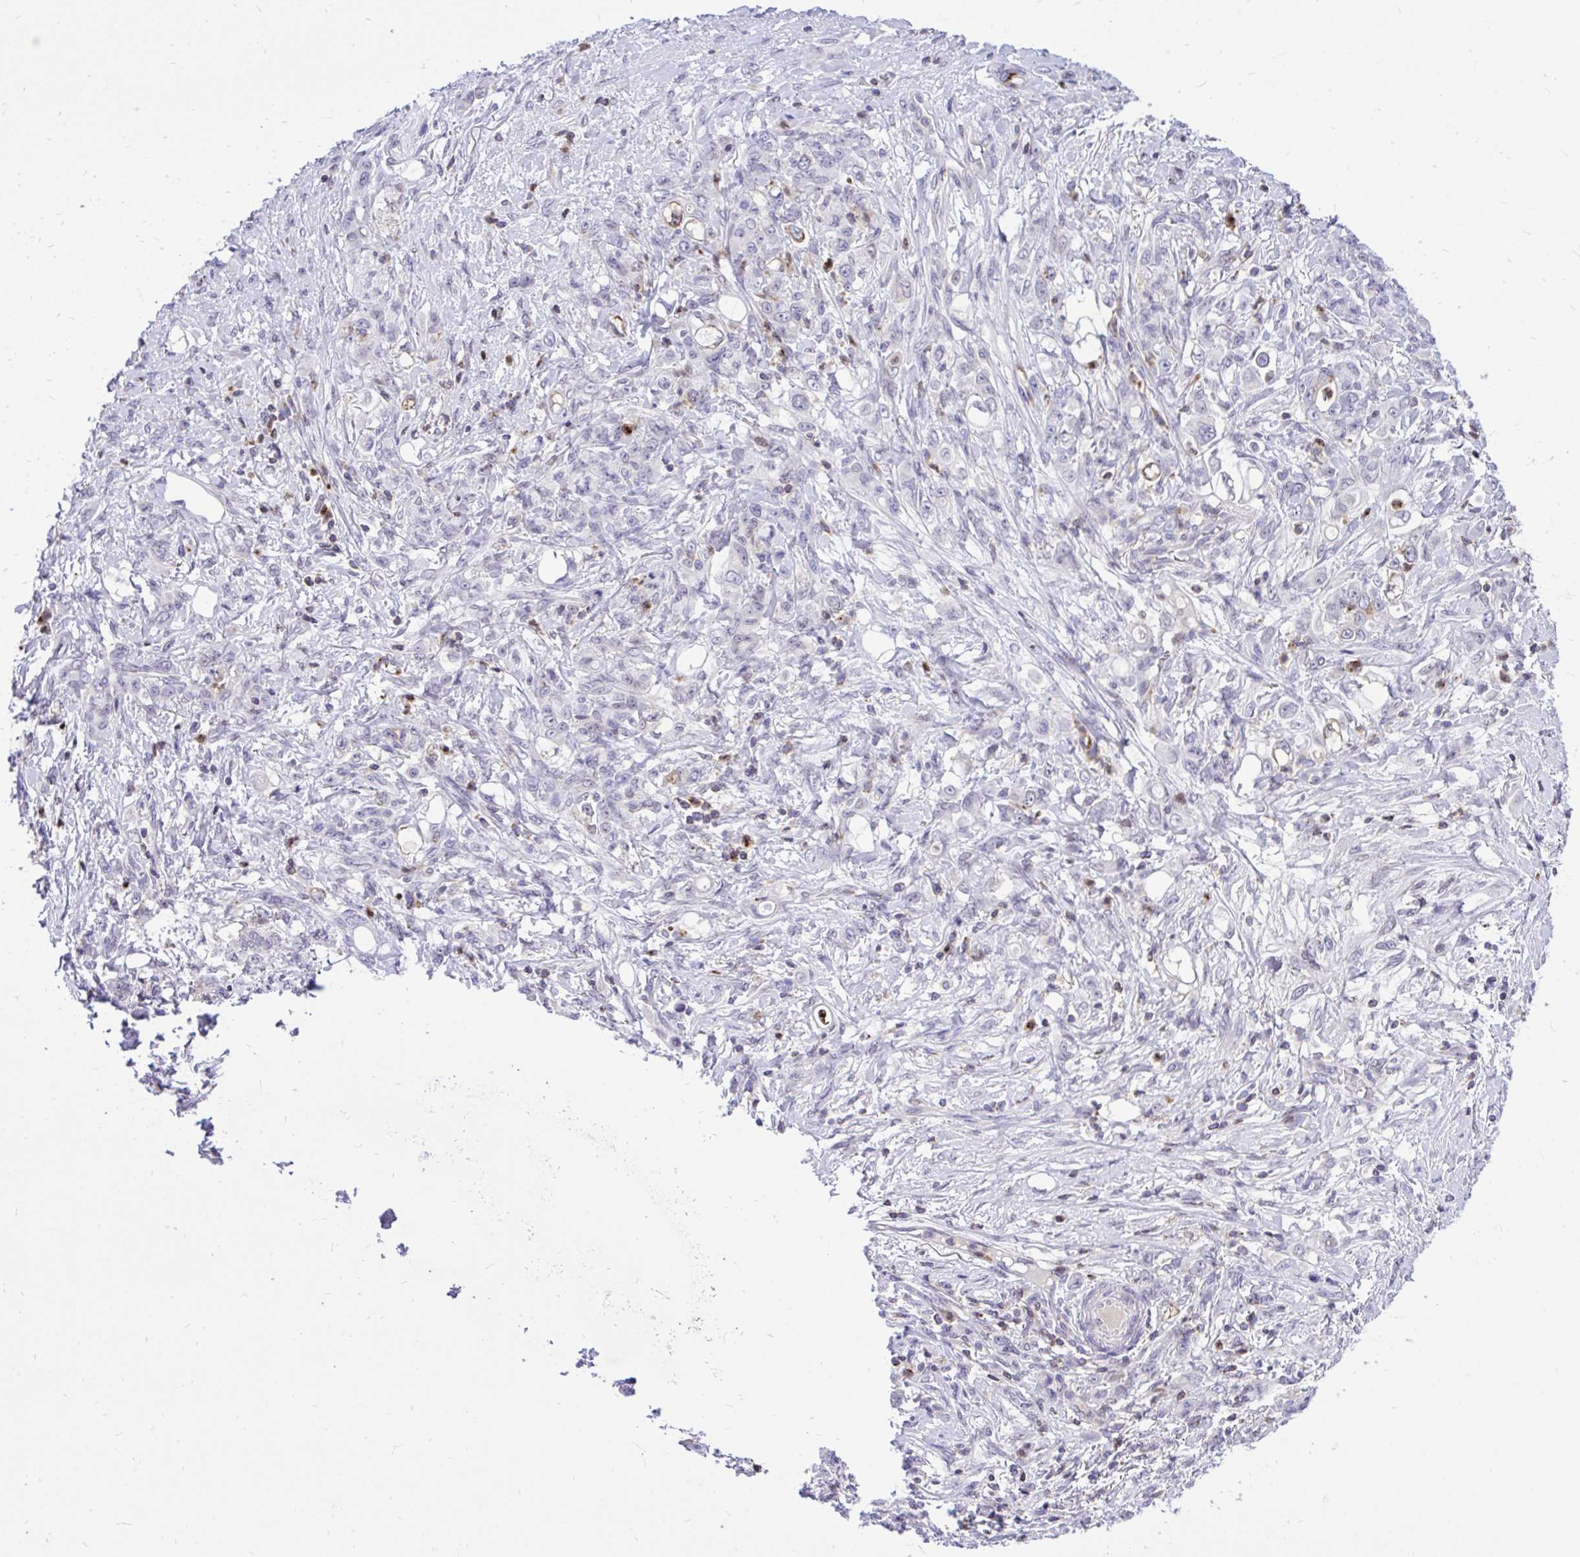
{"staining": {"intensity": "negative", "quantity": "none", "location": "none"}, "tissue": "stomach cancer", "cell_type": "Tumor cells", "image_type": "cancer", "snomed": [{"axis": "morphology", "description": "Adenocarcinoma, NOS"}, {"axis": "topography", "description": "Stomach"}], "caption": "IHC histopathology image of neoplastic tissue: stomach adenocarcinoma stained with DAB (3,3'-diaminobenzidine) displays no significant protein expression in tumor cells.", "gene": "CXCL8", "patient": {"sex": "female", "age": 79}}